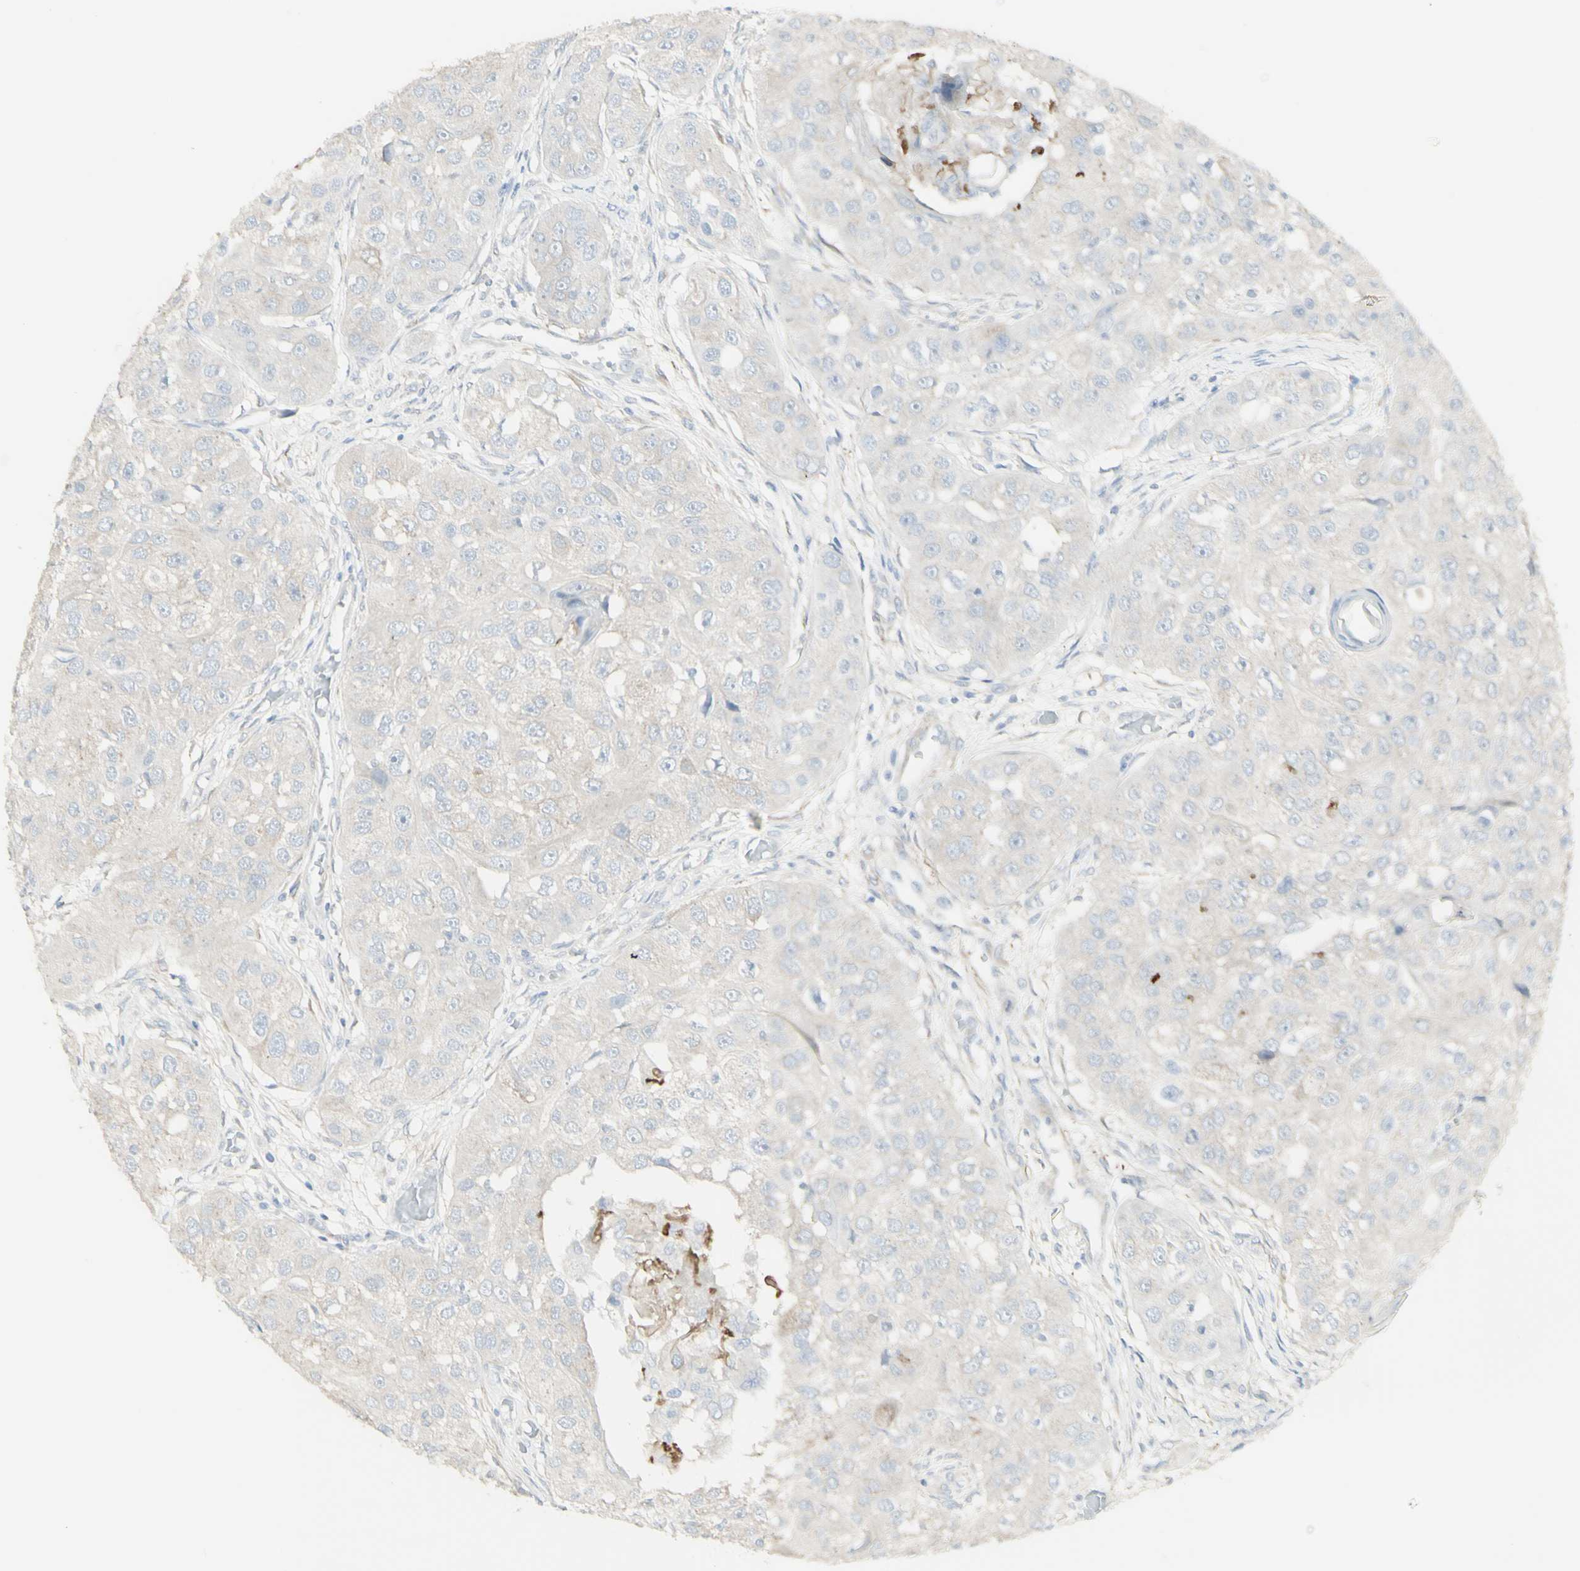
{"staining": {"intensity": "negative", "quantity": "none", "location": "none"}, "tissue": "head and neck cancer", "cell_type": "Tumor cells", "image_type": "cancer", "snomed": [{"axis": "morphology", "description": "Normal tissue, NOS"}, {"axis": "morphology", "description": "Squamous cell carcinoma, NOS"}, {"axis": "topography", "description": "Skeletal muscle"}, {"axis": "topography", "description": "Head-Neck"}], "caption": "Immunohistochemistry (IHC) histopathology image of neoplastic tissue: human head and neck cancer stained with DAB shows no significant protein staining in tumor cells.", "gene": "ENSG00000198211", "patient": {"sex": "male", "age": 51}}